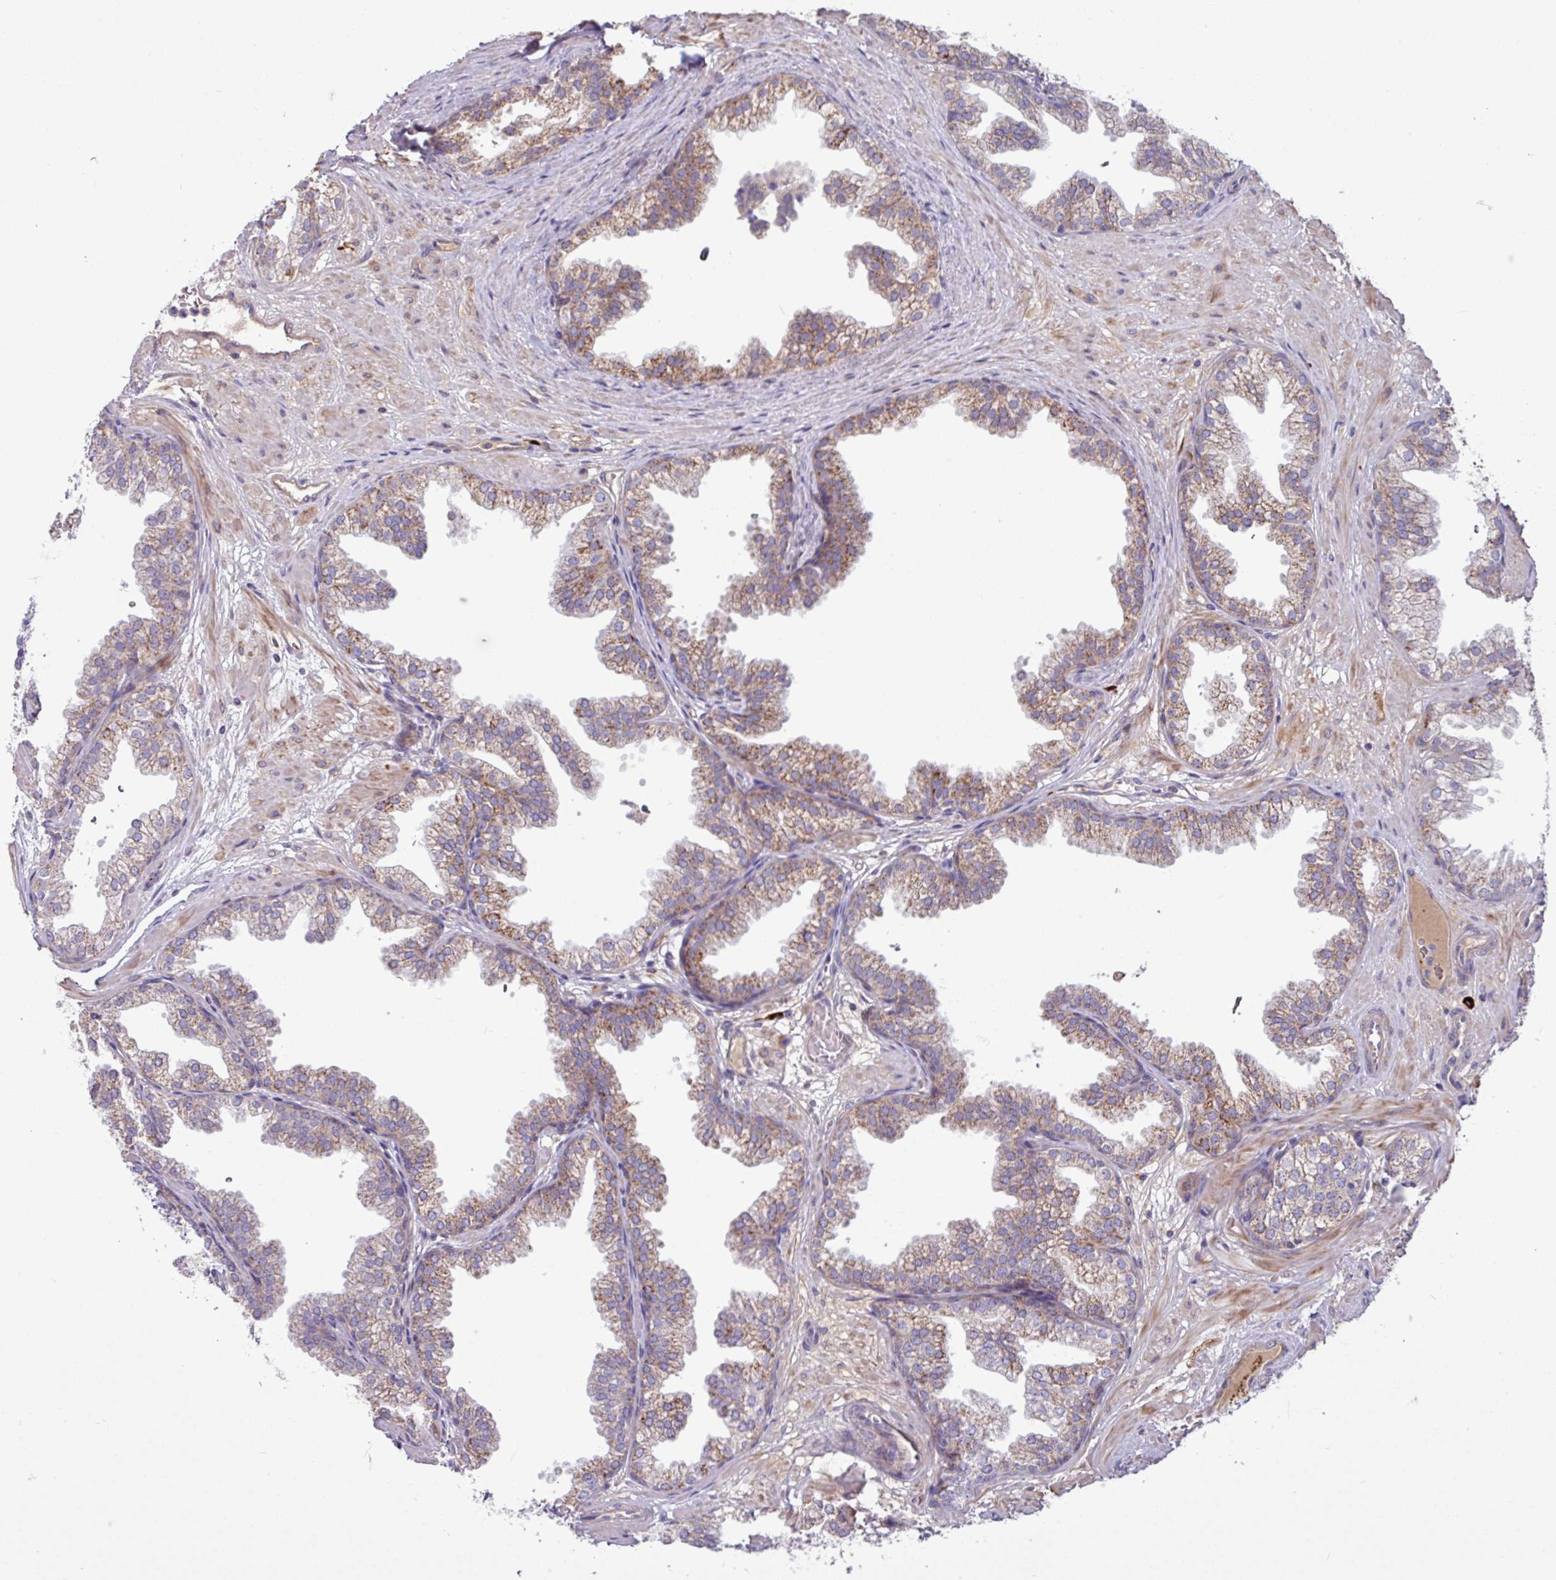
{"staining": {"intensity": "moderate", "quantity": "25%-75%", "location": "cytoplasmic/membranous"}, "tissue": "prostate", "cell_type": "Glandular cells", "image_type": "normal", "snomed": [{"axis": "morphology", "description": "Normal tissue, NOS"}, {"axis": "topography", "description": "Prostate"}], "caption": "The histopathology image shows staining of normal prostate, revealing moderate cytoplasmic/membranous protein expression (brown color) within glandular cells.", "gene": "B4GALNT4", "patient": {"sex": "male", "age": 37}}